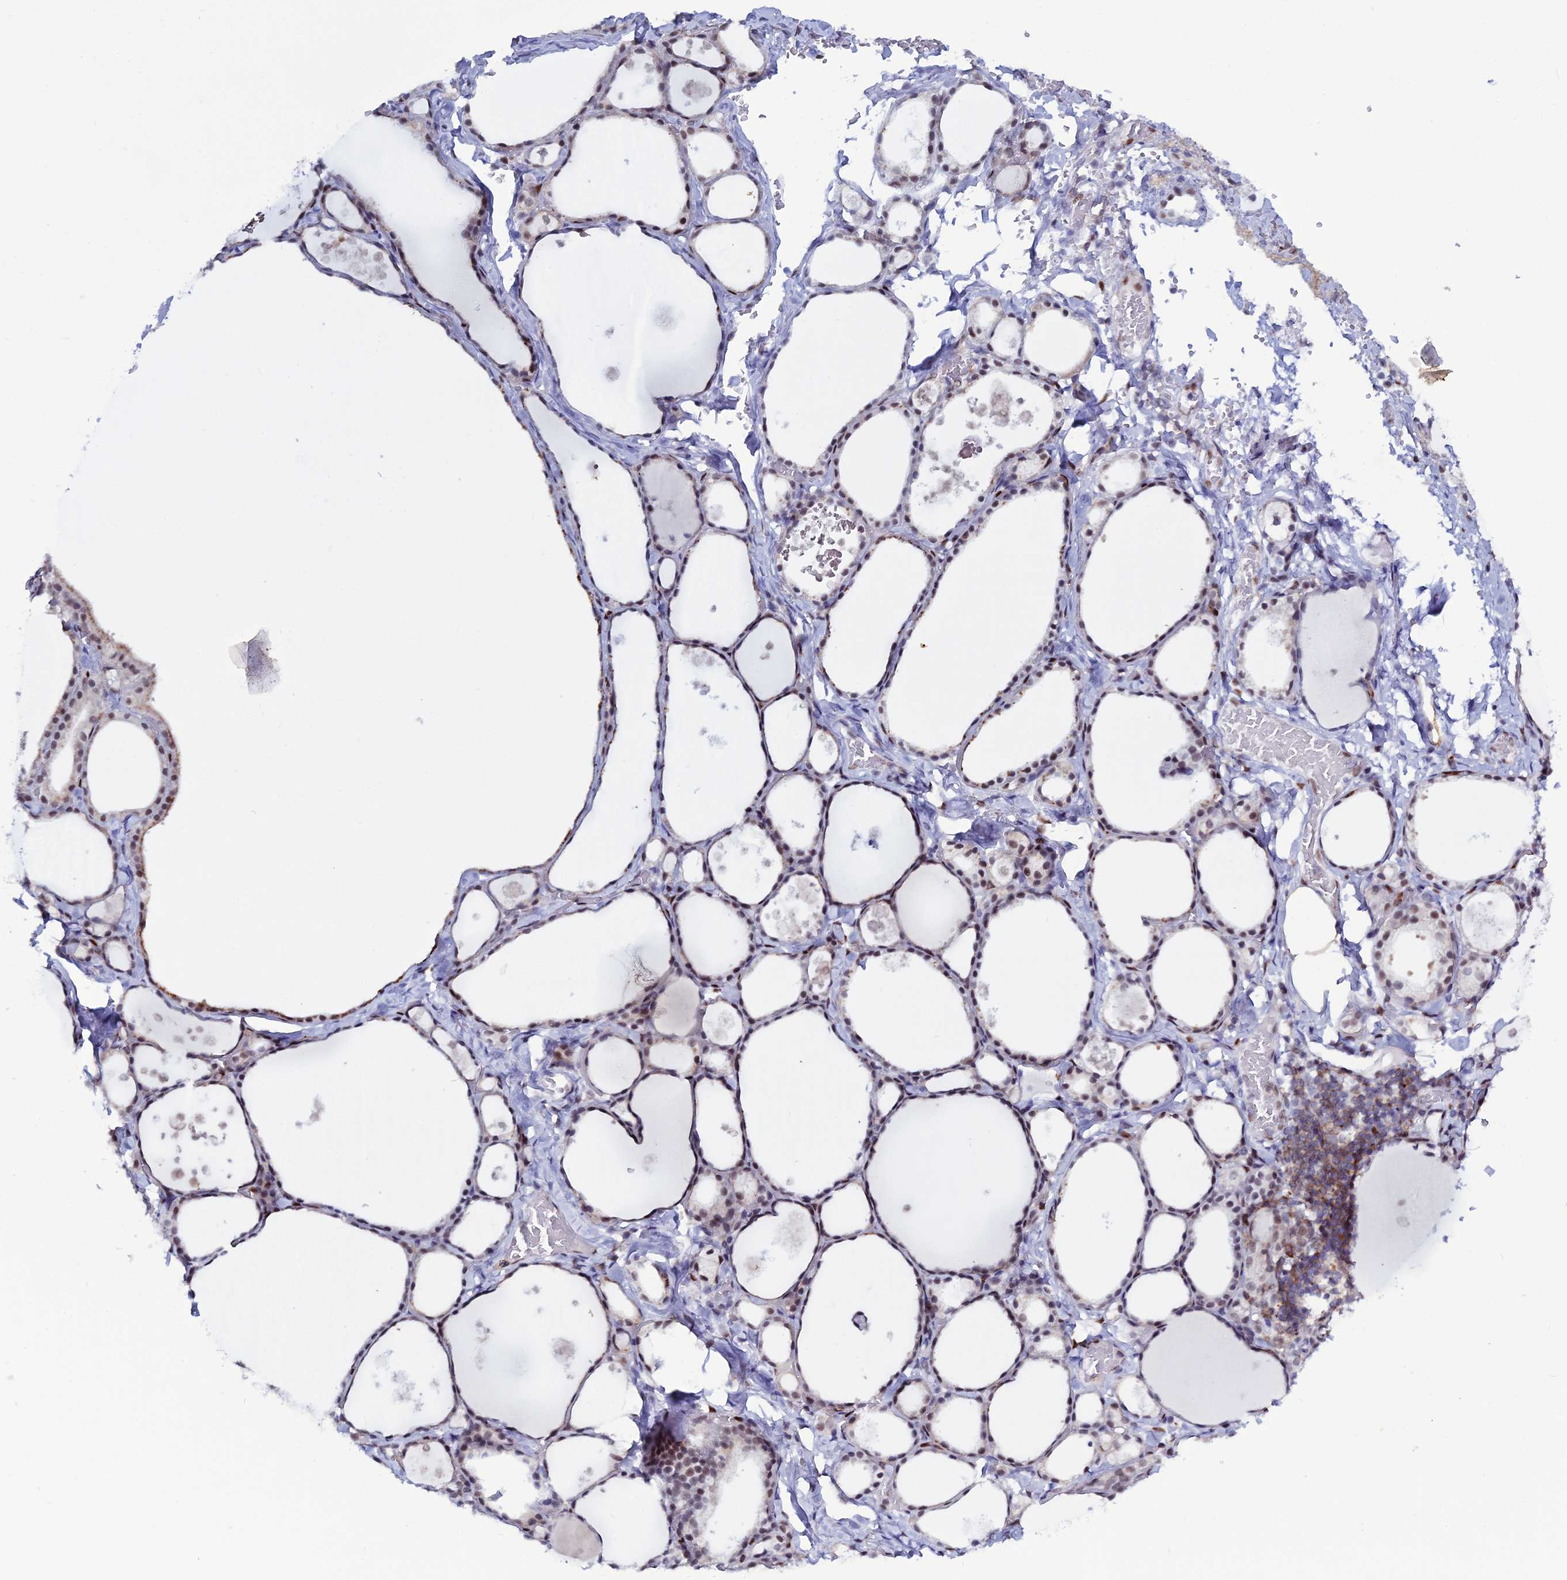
{"staining": {"intensity": "moderate", "quantity": "25%-75%", "location": "nuclear"}, "tissue": "thyroid gland", "cell_type": "Glandular cells", "image_type": "normal", "snomed": [{"axis": "morphology", "description": "Normal tissue, NOS"}, {"axis": "topography", "description": "Thyroid gland"}], "caption": "Glandular cells show medium levels of moderate nuclear expression in about 25%-75% of cells in unremarkable human thyroid gland.", "gene": "NOL4L", "patient": {"sex": "male", "age": 56}}